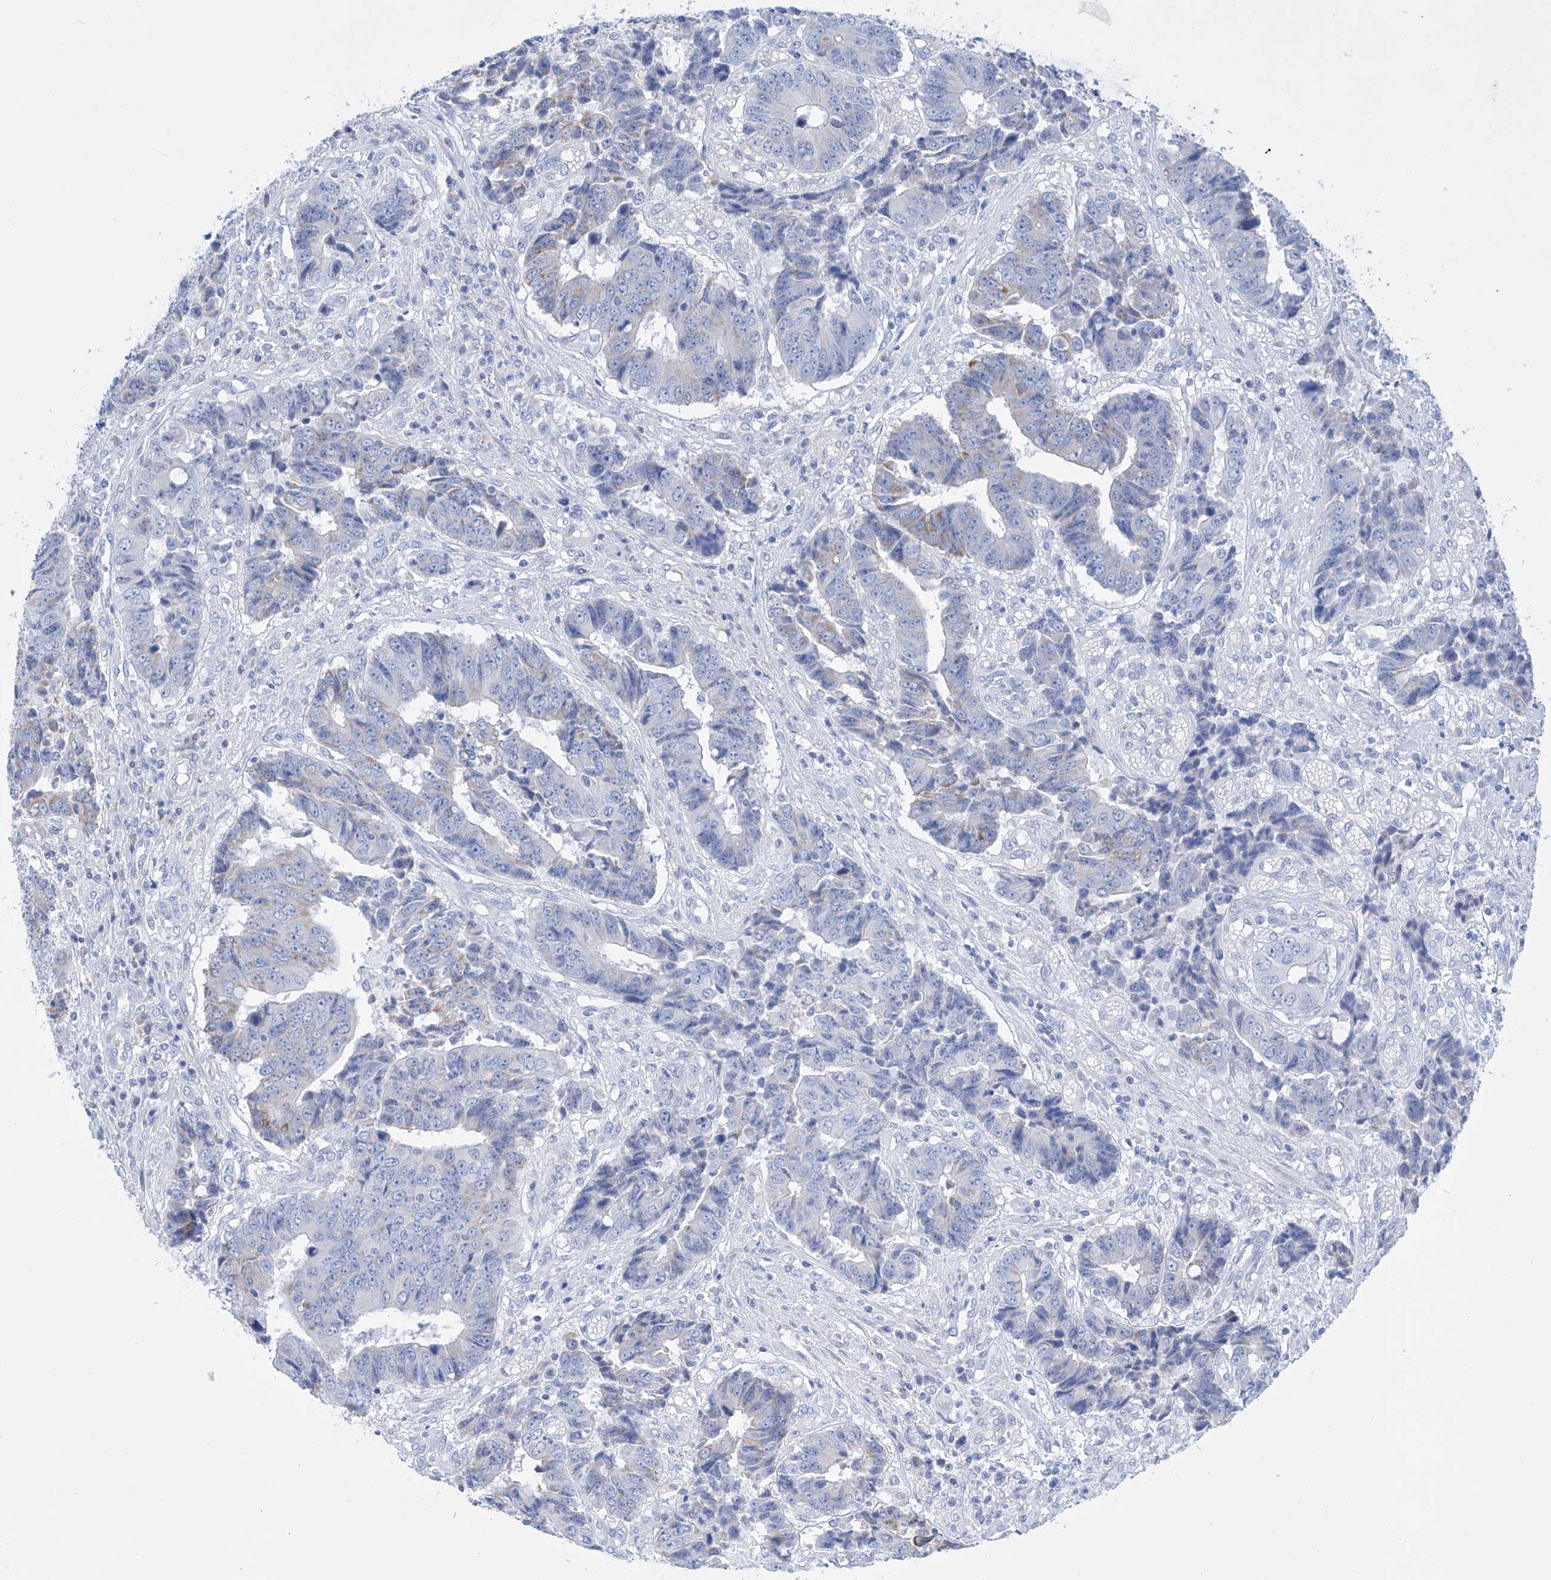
{"staining": {"intensity": "weak", "quantity": "<25%", "location": "cytoplasmic/membranous"}, "tissue": "colorectal cancer", "cell_type": "Tumor cells", "image_type": "cancer", "snomed": [{"axis": "morphology", "description": "Adenocarcinoma, NOS"}, {"axis": "topography", "description": "Rectum"}], "caption": "Image shows no protein expression in tumor cells of adenocarcinoma (colorectal) tissue.", "gene": "ALDH6A1", "patient": {"sex": "male", "age": 84}}